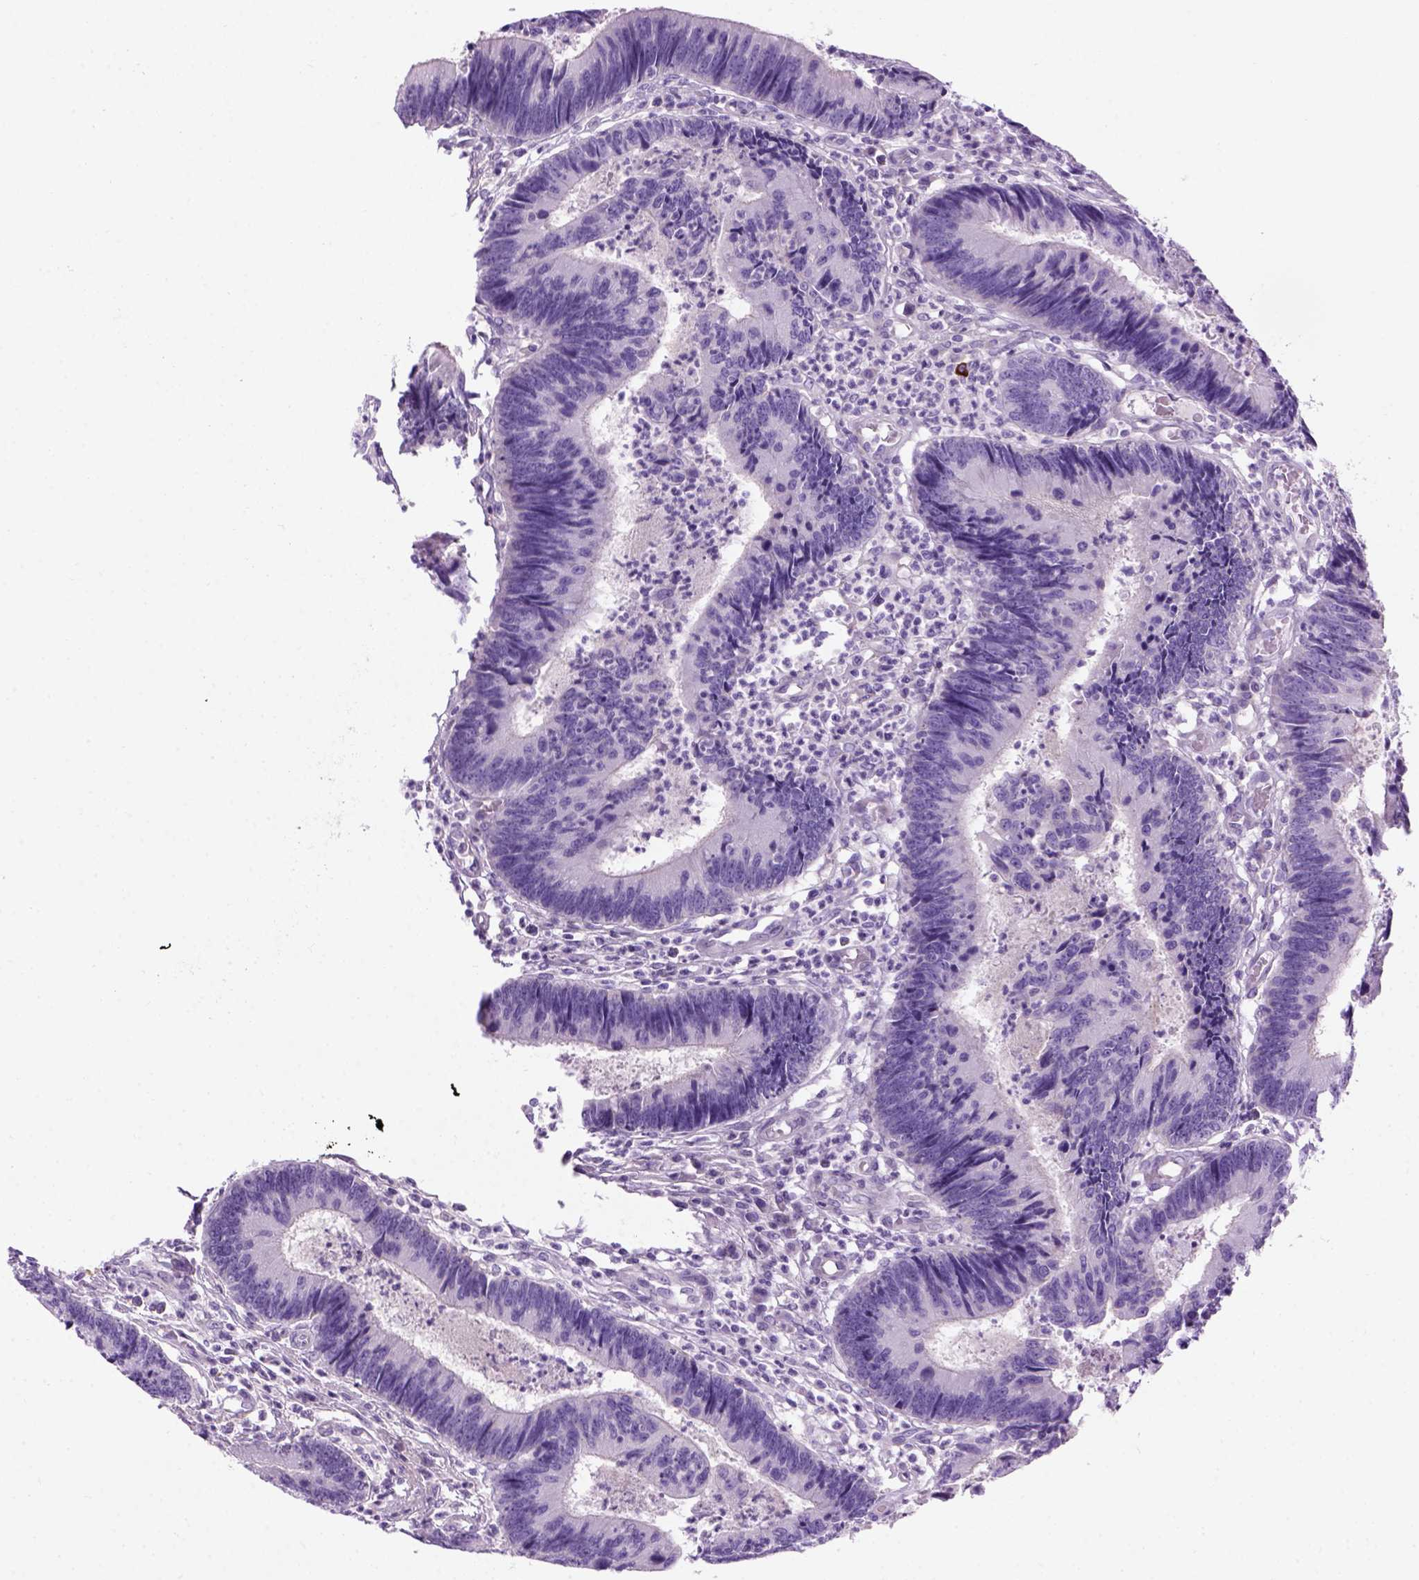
{"staining": {"intensity": "negative", "quantity": "none", "location": "none"}, "tissue": "colorectal cancer", "cell_type": "Tumor cells", "image_type": "cancer", "snomed": [{"axis": "morphology", "description": "Adenocarcinoma, NOS"}, {"axis": "topography", "description": "Colon"}], "caption": "A histopathology image of human adenocarcinoma (colorectal) is negative for staining in tumor cells.", "gene": "GABRB2", "patient": {"sex": "female", "age": 67}}